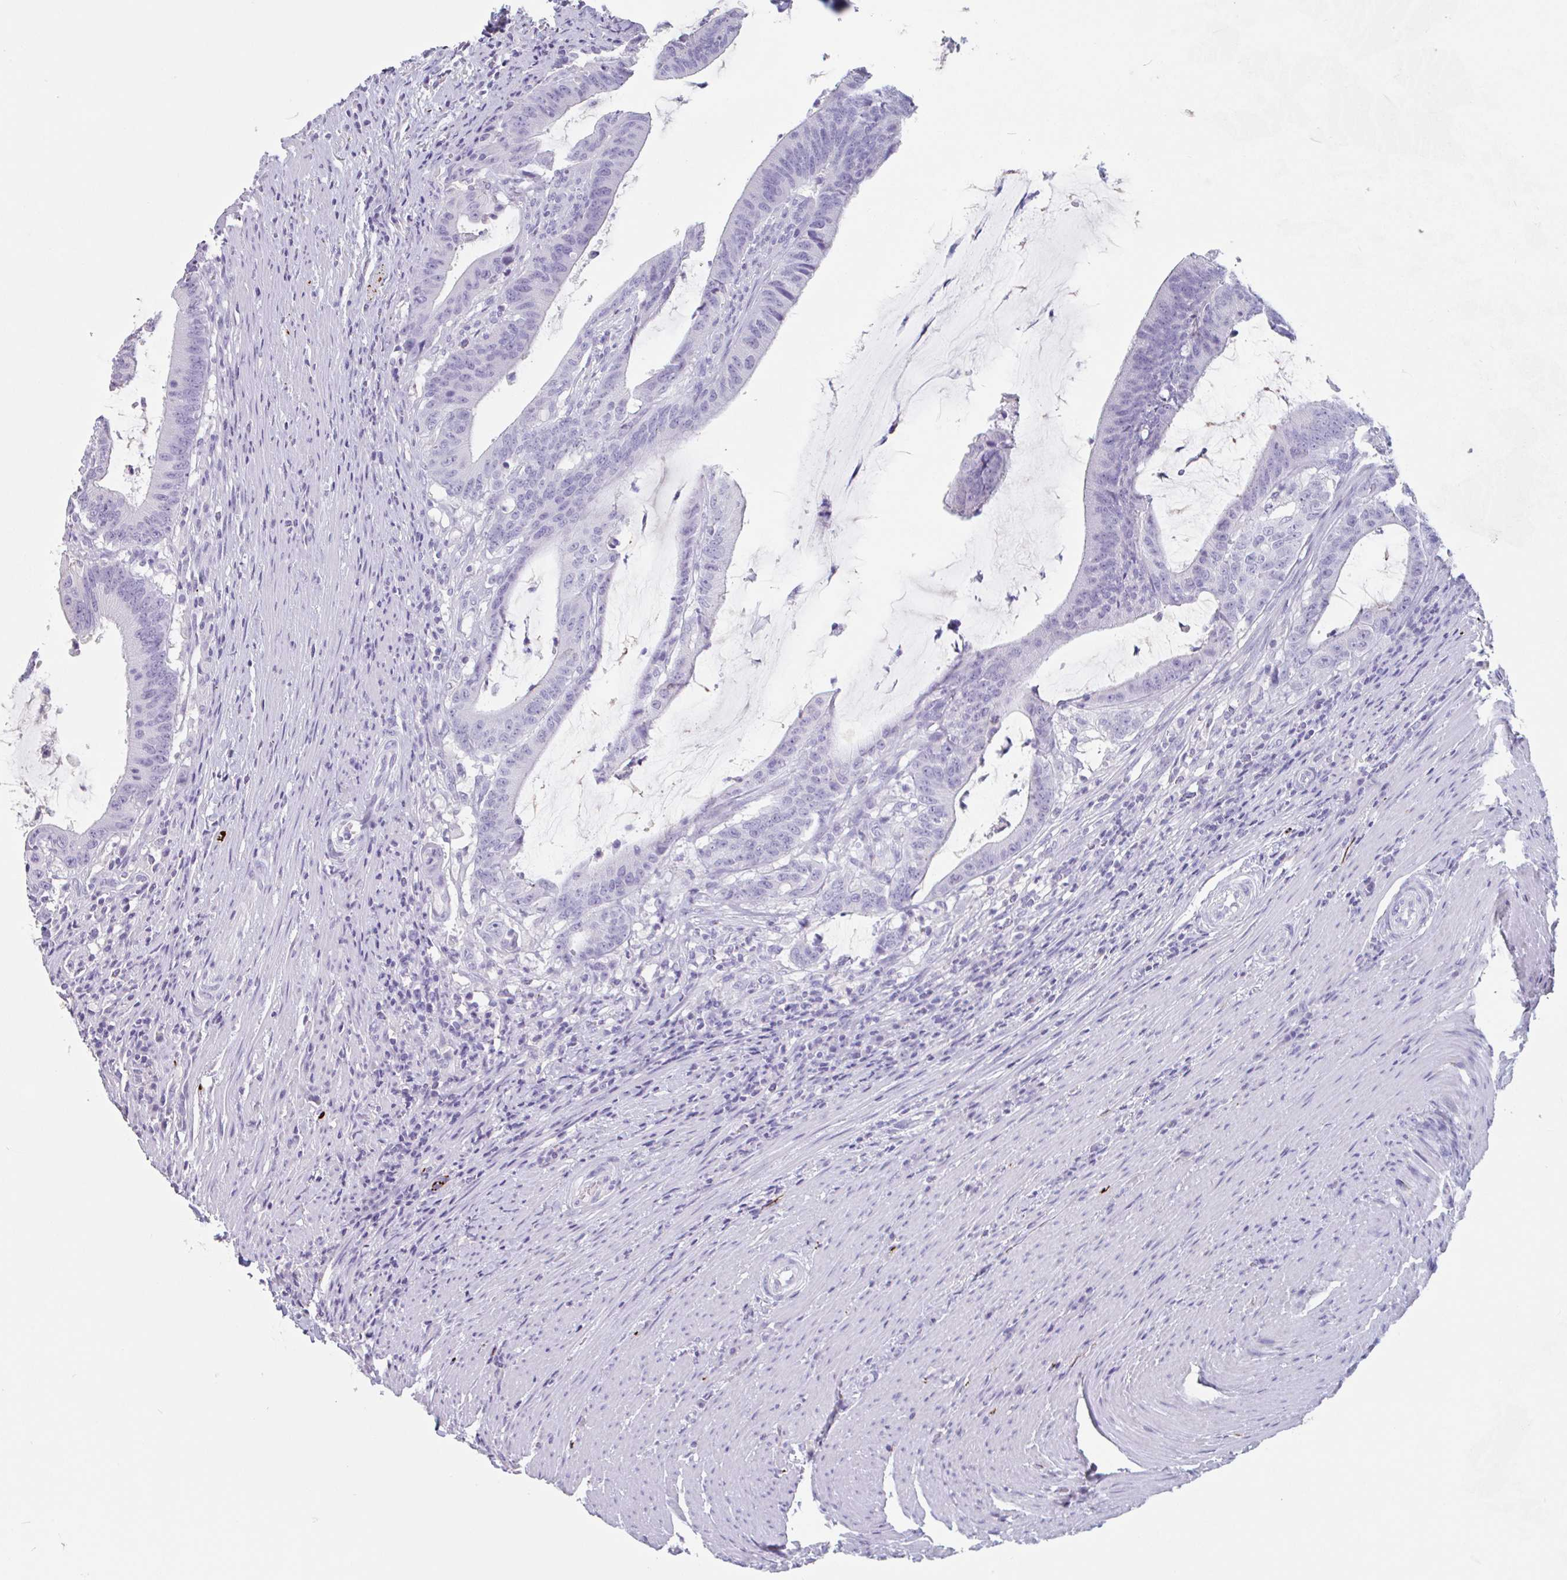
{"staining": {"intensity": "negative", "quantity": "none", "location": "none"}, "tissue": "colorectal cancer", "cell_type": "Tumor cells", "image_type": "cancer", "snomed": [{"axis": "morphology", "description": "Adenocarcinoma, NOS"}, {"axis": "topography", "description": "Colon"}], "caption": "High magnification brightfield microscopy of colorectal cancer (adenocarcinoma) stained with DAB (3,3'-diaminobenzidine) (brown) and counterstained with hematoxylin (blue): tumor cells show no significant staining.", "gene": "EMC4", "patient": {"sex": "female", "age": 43}}